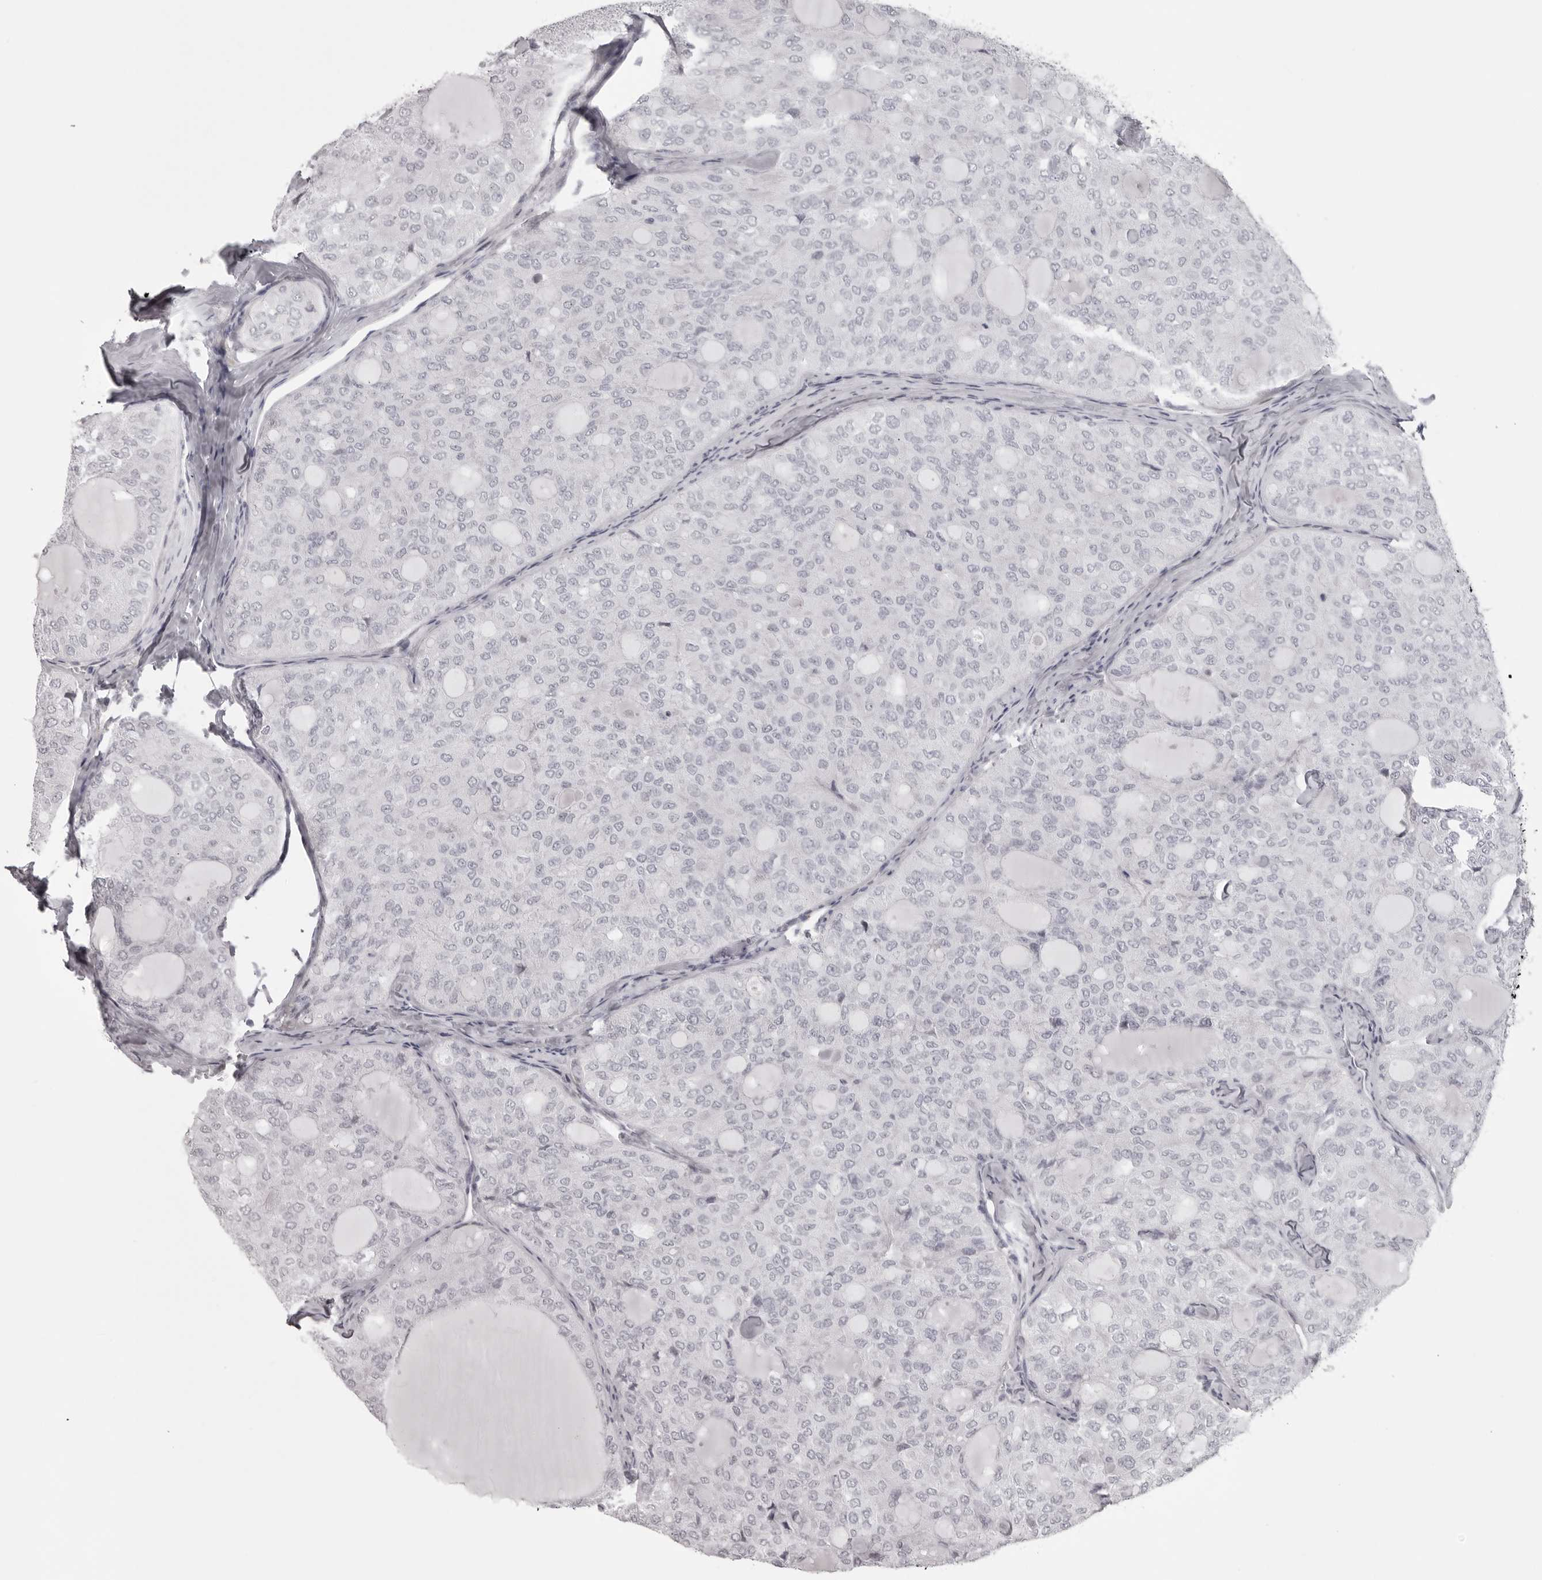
{"staining": {"intensity": "negative", "quantity": "none", "location": "none"}, "tissue": "thyroid cancer", "cell_type": "Tumor cells", "image_type": "cancer", "snomed": [{"axis": "morphology", "description": "Follicular adenoma carcinoma, NOS"}, {"axis": "topography", "description": "Thyroid gland"}], "caption": "Thyroid cancer (follicular adenoma carcinoma) stained for a protein using immunohistochemistry demonstrates no staining tumor cells.", "gene": "NUDT18", "patient": {"sex": "male", "age": 75}}